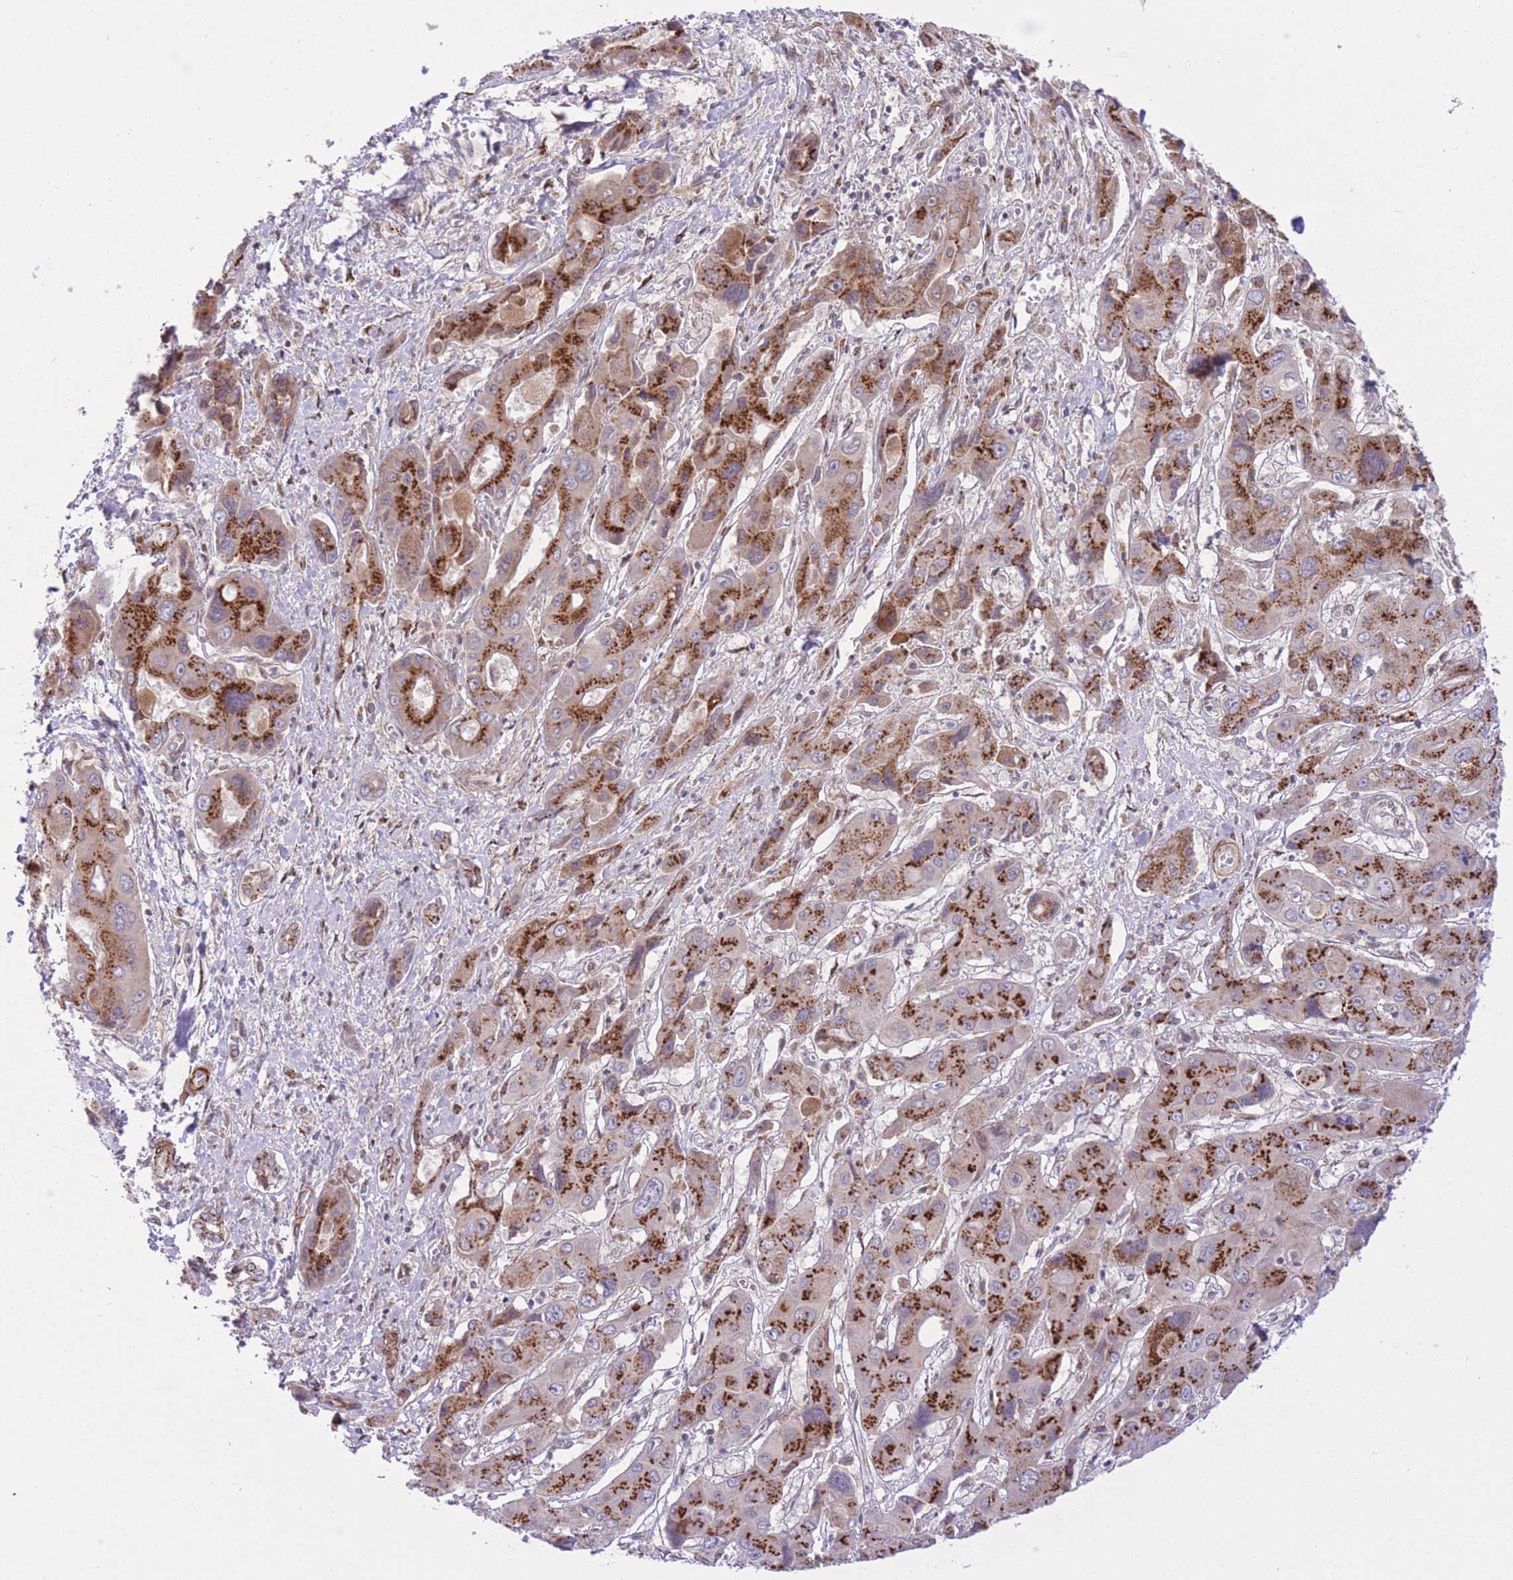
{"staining": {"intensity": "strong", "quantity": ">75%", "location": "cytoplasmic/membranous"}, "tissue": "liver cancer", "cell_type": "Tumor cells", "image_type": "cancer", "snomed": [{"axis": "morphology", "description": "Cholangiocarcinoma"}, {"axis": "topography", "description": "Liver"}], "caption": "Liver cancer stained with immunohistochemistry demonstrates strong cytoplasmic/membranous staining in about >75% of tumor cells.", "gene": "ZBED5", "patient": {"sex": "male", "age": 67}}